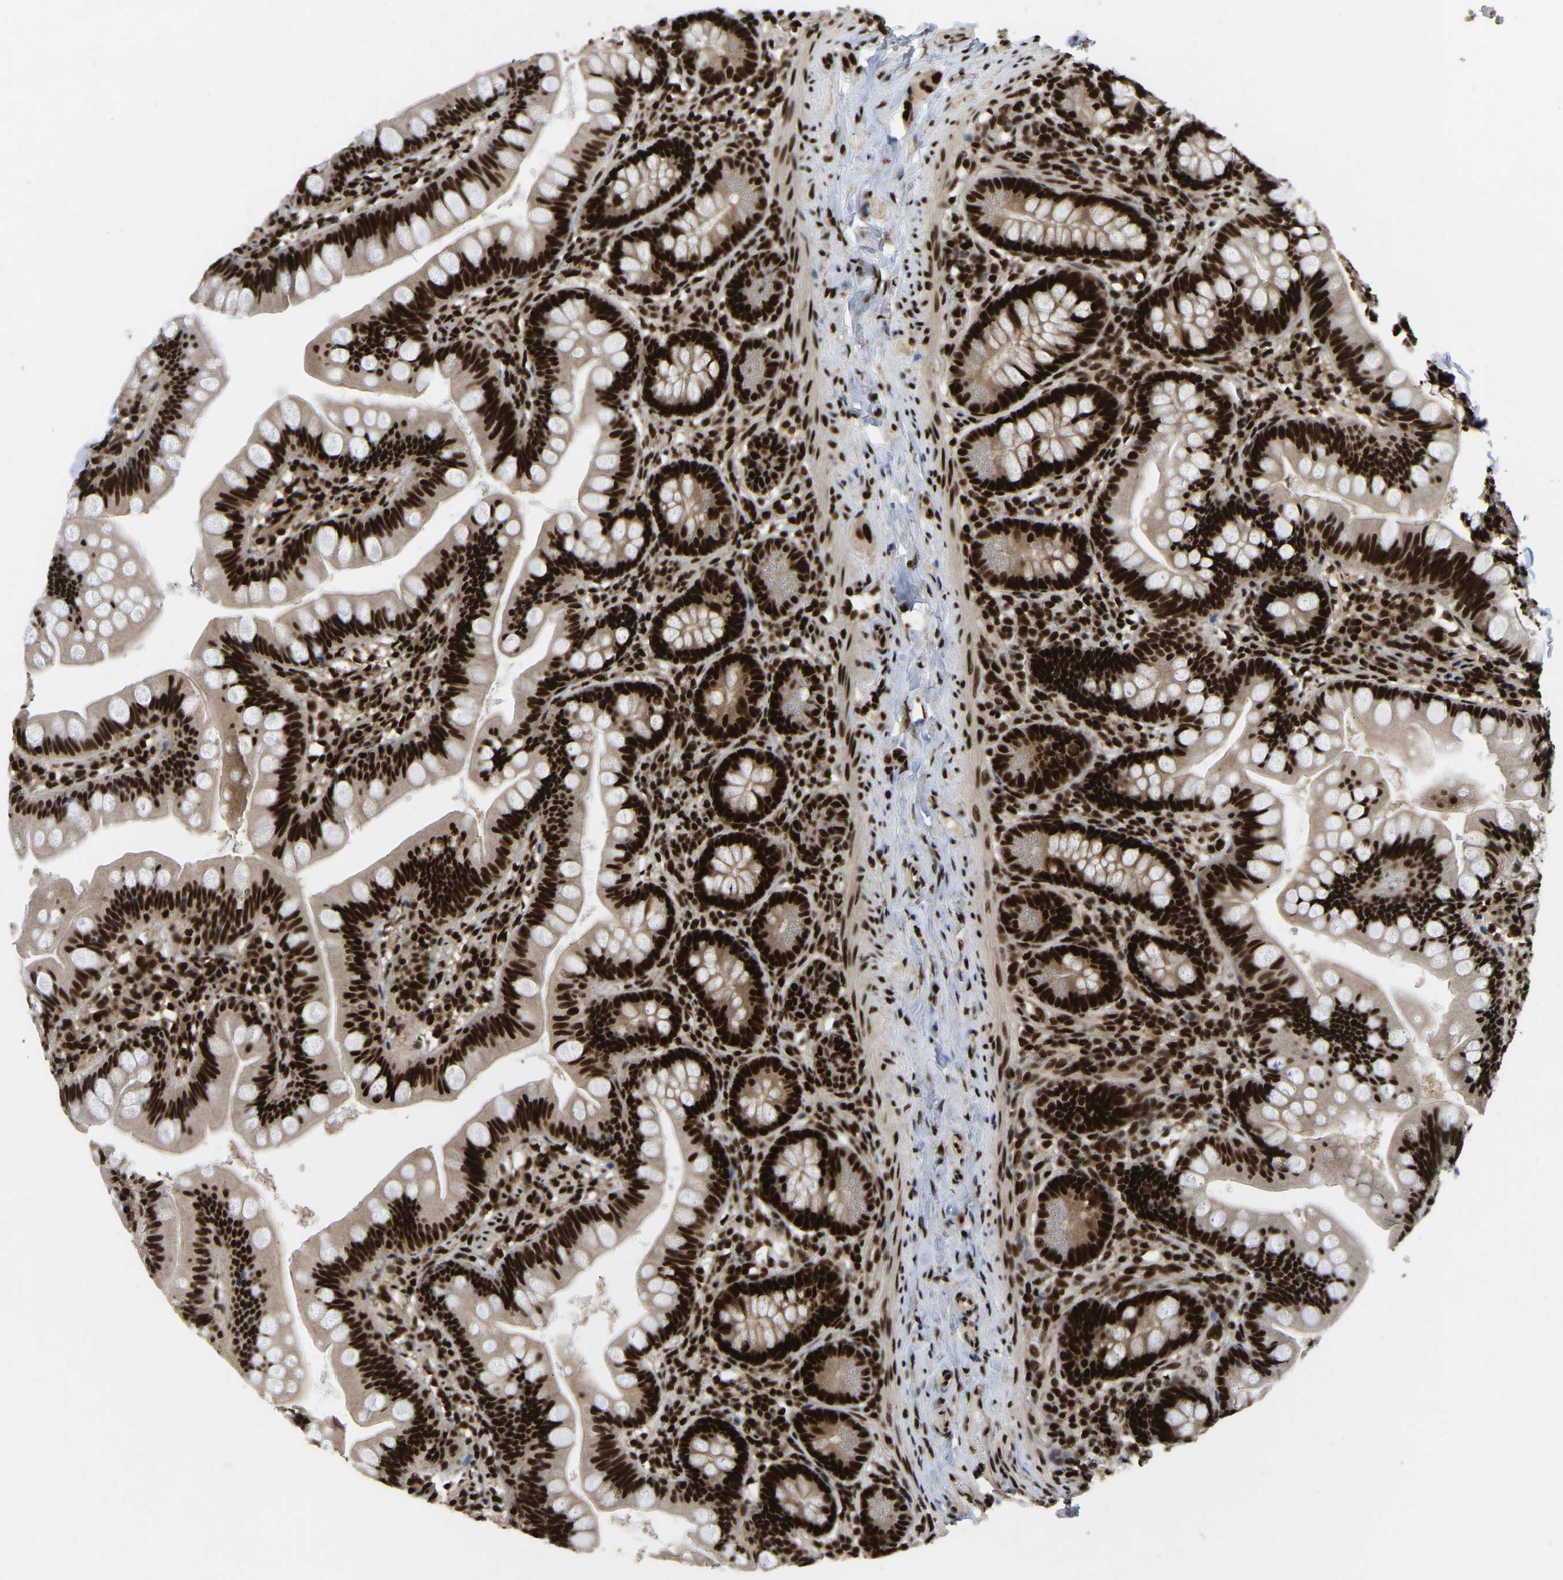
{"staining": {"intensity": "strong", "quantity": ">75%", "location": "nuclear"}, "tissue": "small intestine", "cell_type": "Glandular cells", "image_type": "normal", "snomed": [{"axis": "morphology", "description": "Normal tissue, NOS"}, {"axis": "topography", "description": "Small intestine"}], "caption": "Immunohistochemistry (DAB) staining of benign small intestine reveals strong nuclear protein staining in about >75% of glandular cells. The protein is stained brown, and the nuclei are stained in blue (DAB (3,3'-diaminobenzidine) IHC with brightfield microscopy, high magnification).", "gene": "TBL1XR1", "patient": {"sex": "male", "age": 7}}